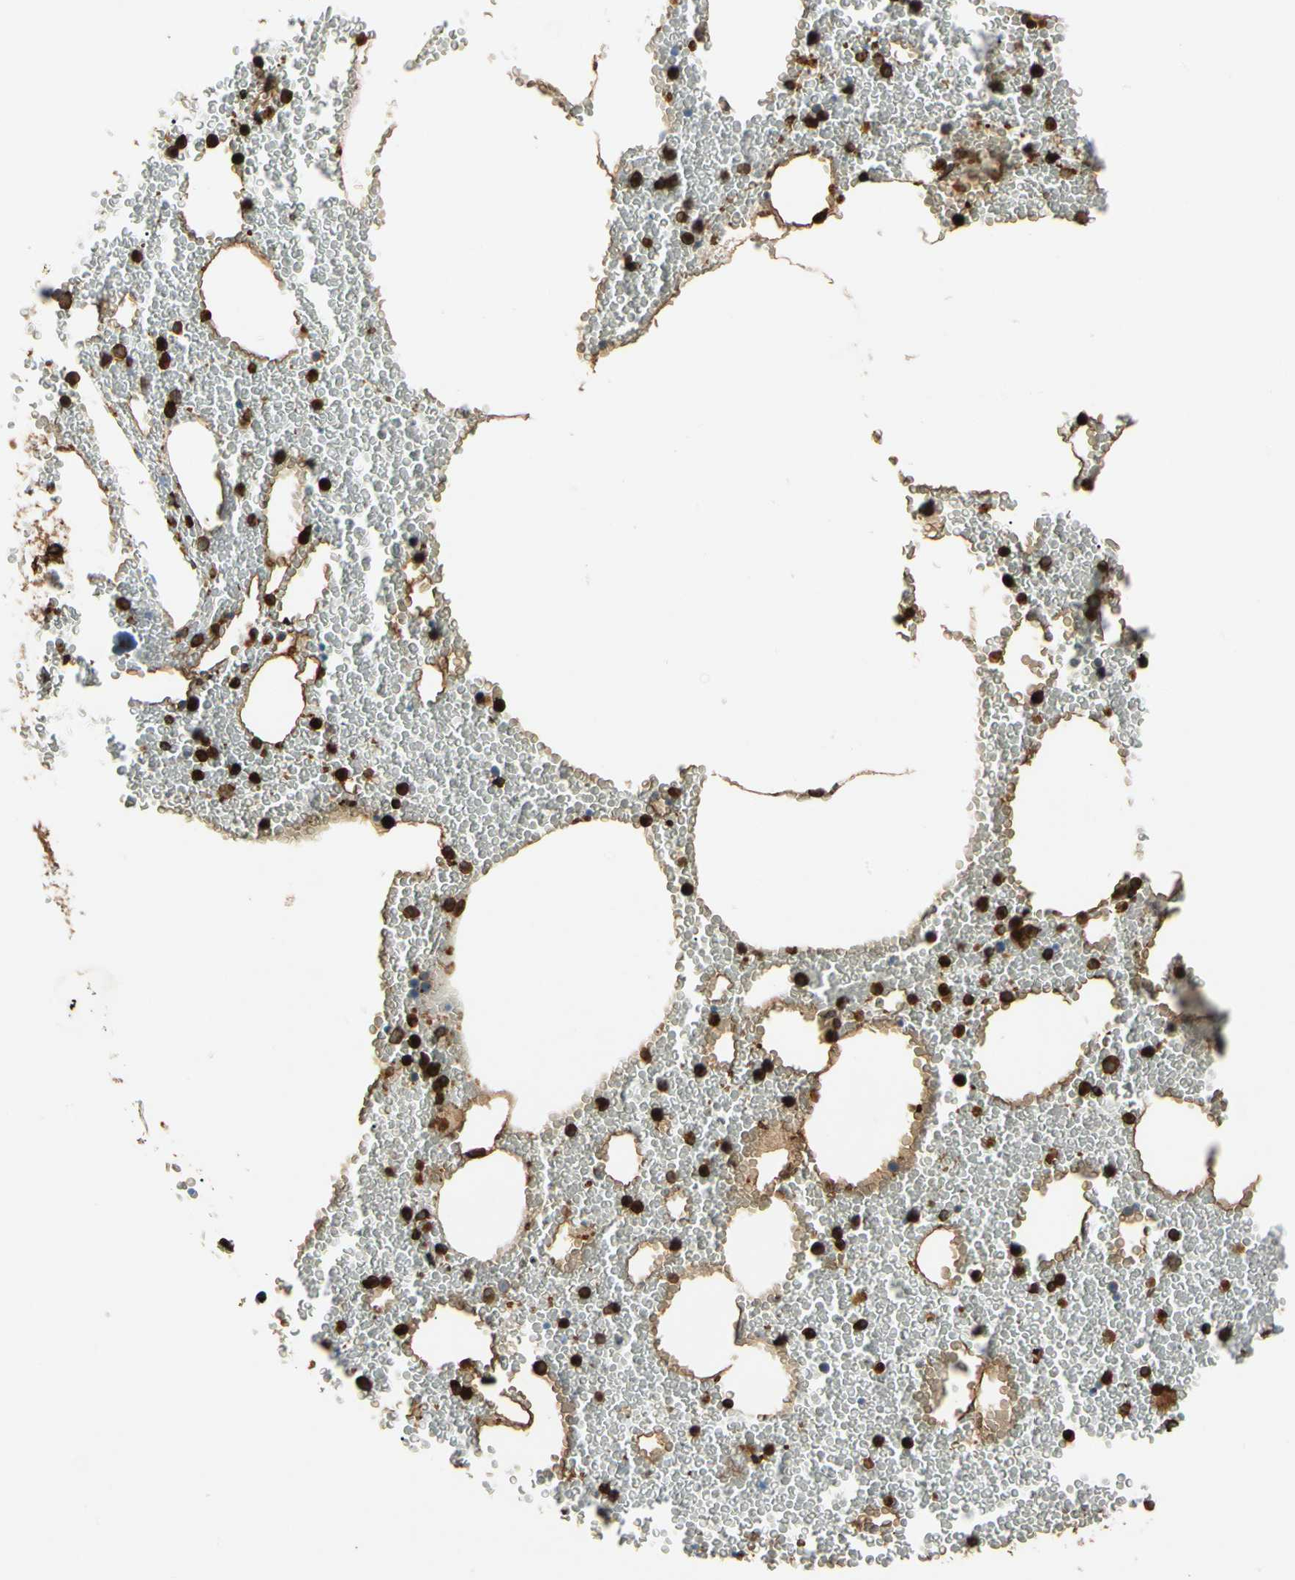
{"staining": {"intensity": "strong", "quantity": ">75%", "location": "cytoplasmic/membranous"}, "tissue": "bone marrow", "cell_type": "Hematopoietic cells", "image_type": "normal", "snomed": [{"axis": "morphology", "description": "Normal tissue, NOS"}, {"axis": "morphology", "description": "Inflammation, NOS"}, {"axis": "topography", "description": "Bone marrow"}], "caption": "Brown immunohistochemical staining in benign bone marrow shows strong cytoplasmic/membranous expression in about >75% of hematopoietic cells.", "gene": "ARPC2", "patient": {"sex": "male", "age": 74}}